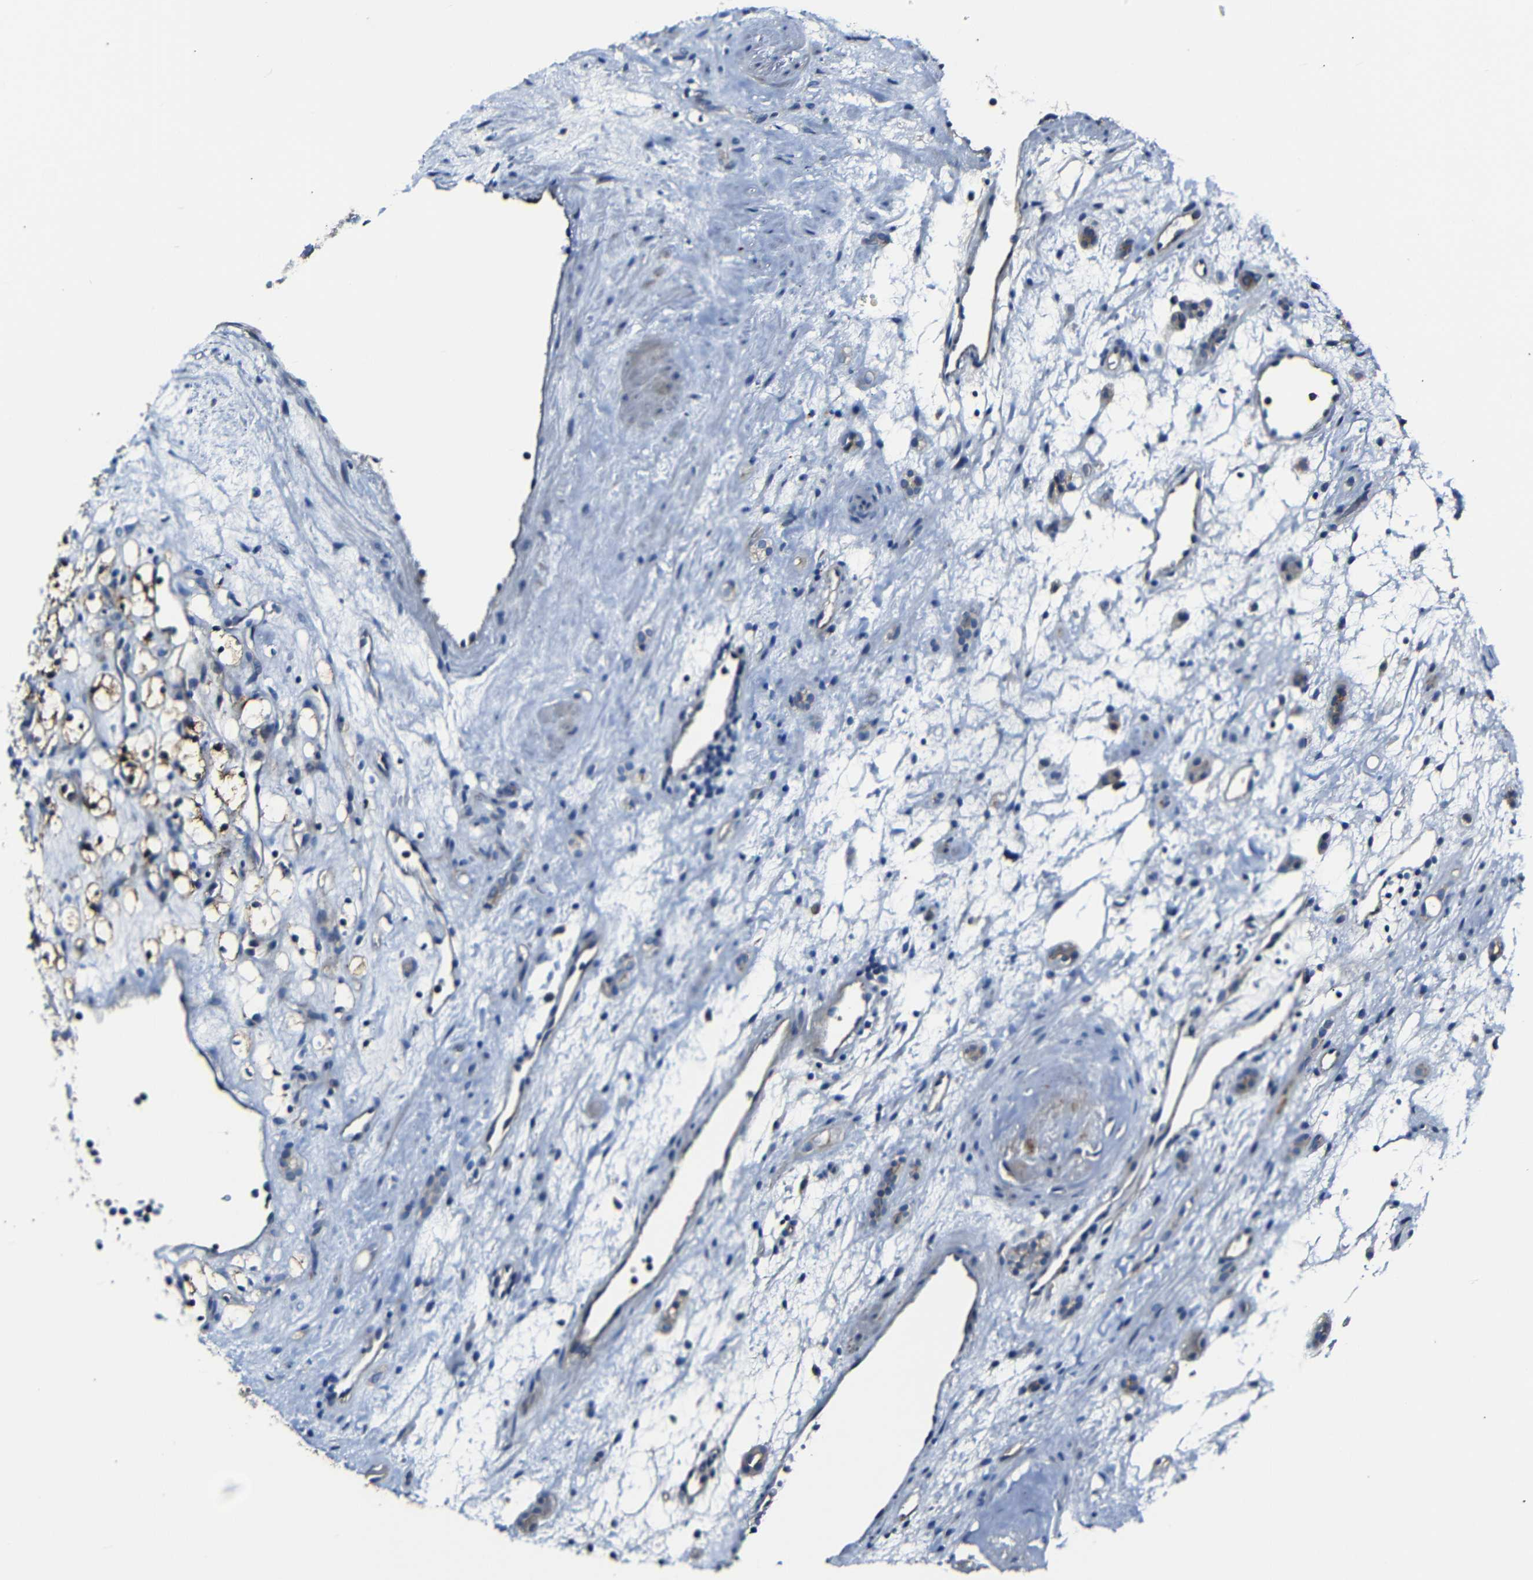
{"staining": {"intensity": "moderate", "quantity": "25%-75%", "location": "cytoplasmic/membranous"}, "tissue": "renal cancer", "cell_type": "Tumor cells", "image_type": "cancer", "snomed": [{"axis": "morphology", "description": "Adenocarcinoma, NOS"}, {"axis": "topography", "description": "Kidney"}], "caption": "This histopathology image demonstrates immunohistochemistry (IHC) staining of renal cancer (adenocarcinoma), with medium moderate cytoplasmic/membranous positivity in approximately 25%-75% of tumor cells.", "gene": "AFDN", "patient": {"sex": "female", "age": 60}}